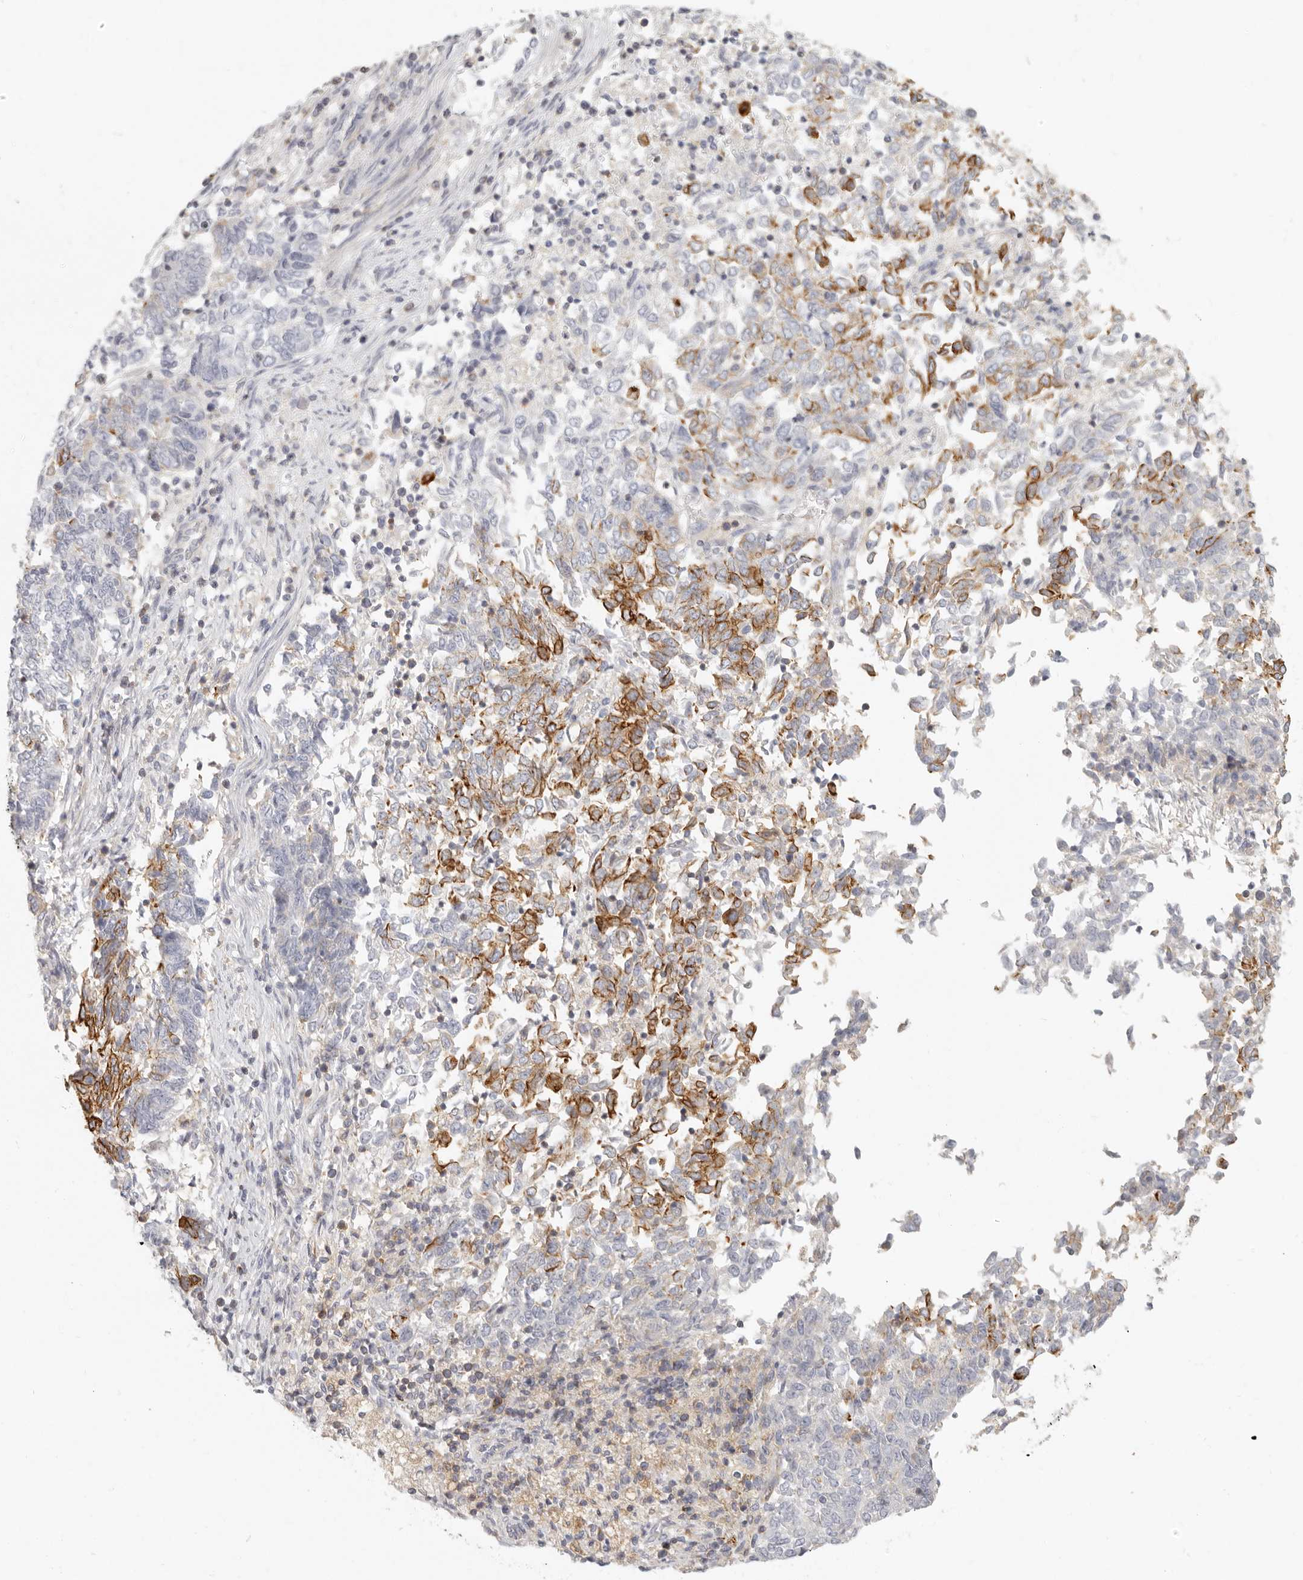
{"staining": {"intensity": "strong", "quantity": "25%-75%", "location": "cytoplasmic/membranous"}, "tissue": "endometrial cancer", "cell_type": "Tumor cells", "image_type": "cancer", "snomed": [{"axis": "morphology", "description": "Adenocarcinoma, NOS"}, {"axis": "topography", "description": "Endometrium"}], "caption": "Endometrial cancer (adenocarcinoma) stained with DAB (3,3'-diaminobenzidine) IHC displays high levels of strong cytoplasmic/membranous positivity in about 25%-75% of tumor cells.", "gene": "NIBAN1", "patient": {"sex": "female", "age": 80}}